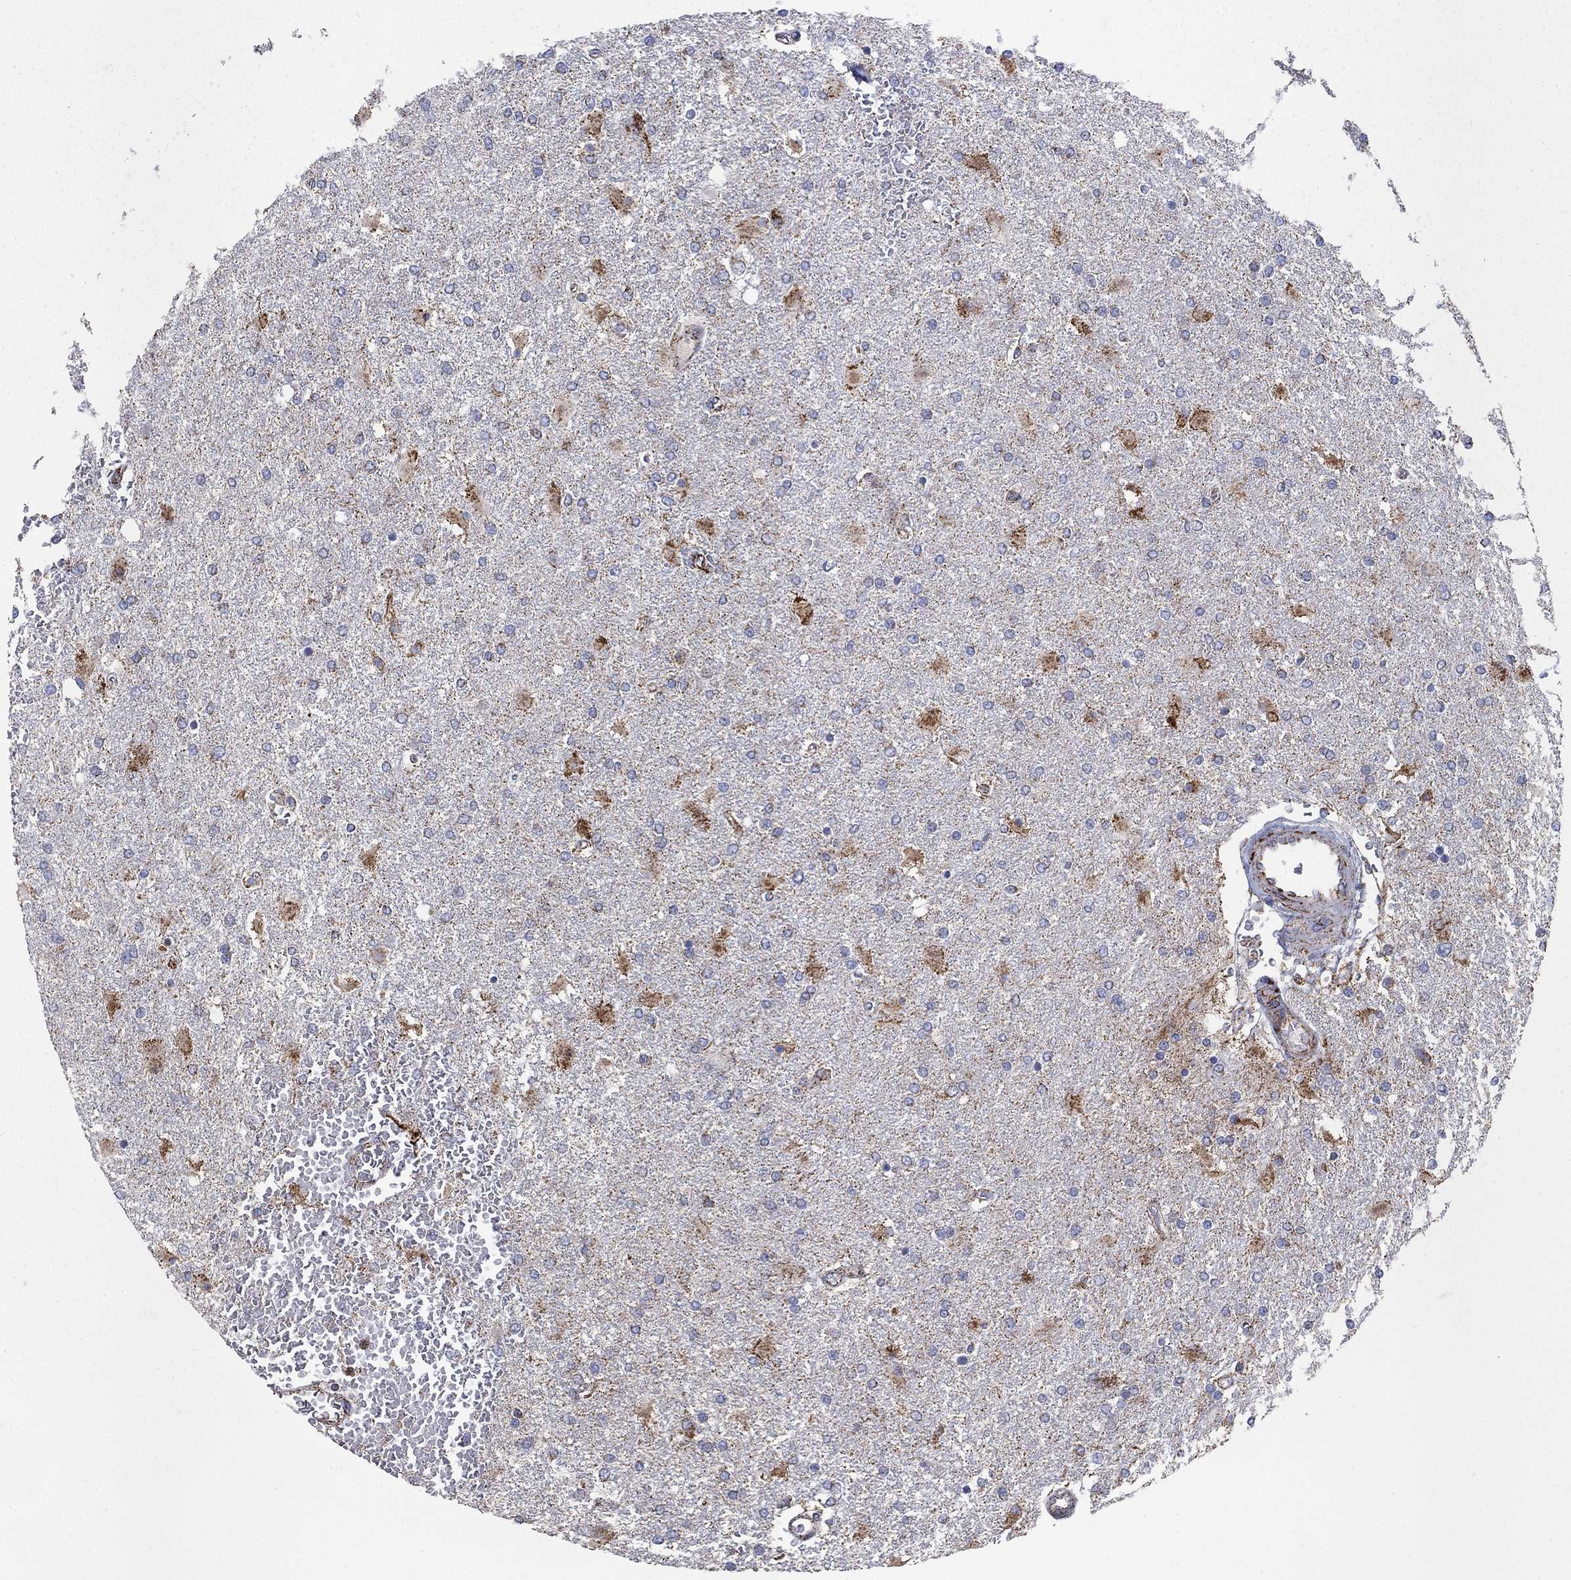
{"staining": {"intensity": "strong", "quantity": "<25%", "location": "cytoplasmic/membranous"}, "tissue": "glioma", "cell_type": "Tumor cells", "image_type": "cancer", "snomed": [{"axis": "morphology", "description": "Glioma, malignant, High grade"}, {"axis": "topography", "description": "Cerebral cortex"}], "caption": "Immunohistochemical staining of human glioma reveals medium levels of strong cytoplasmic/membranous protein positivity in approximately <25% of tumor cells. The staining was performed using DAB (3,3'-diaminobenzidine), with brown indicating positive protein expression. Nuclei are stained blue with hematoxylin.", "gene": "PNPLA2", "patient": {"sex": "male", "age": 79}}